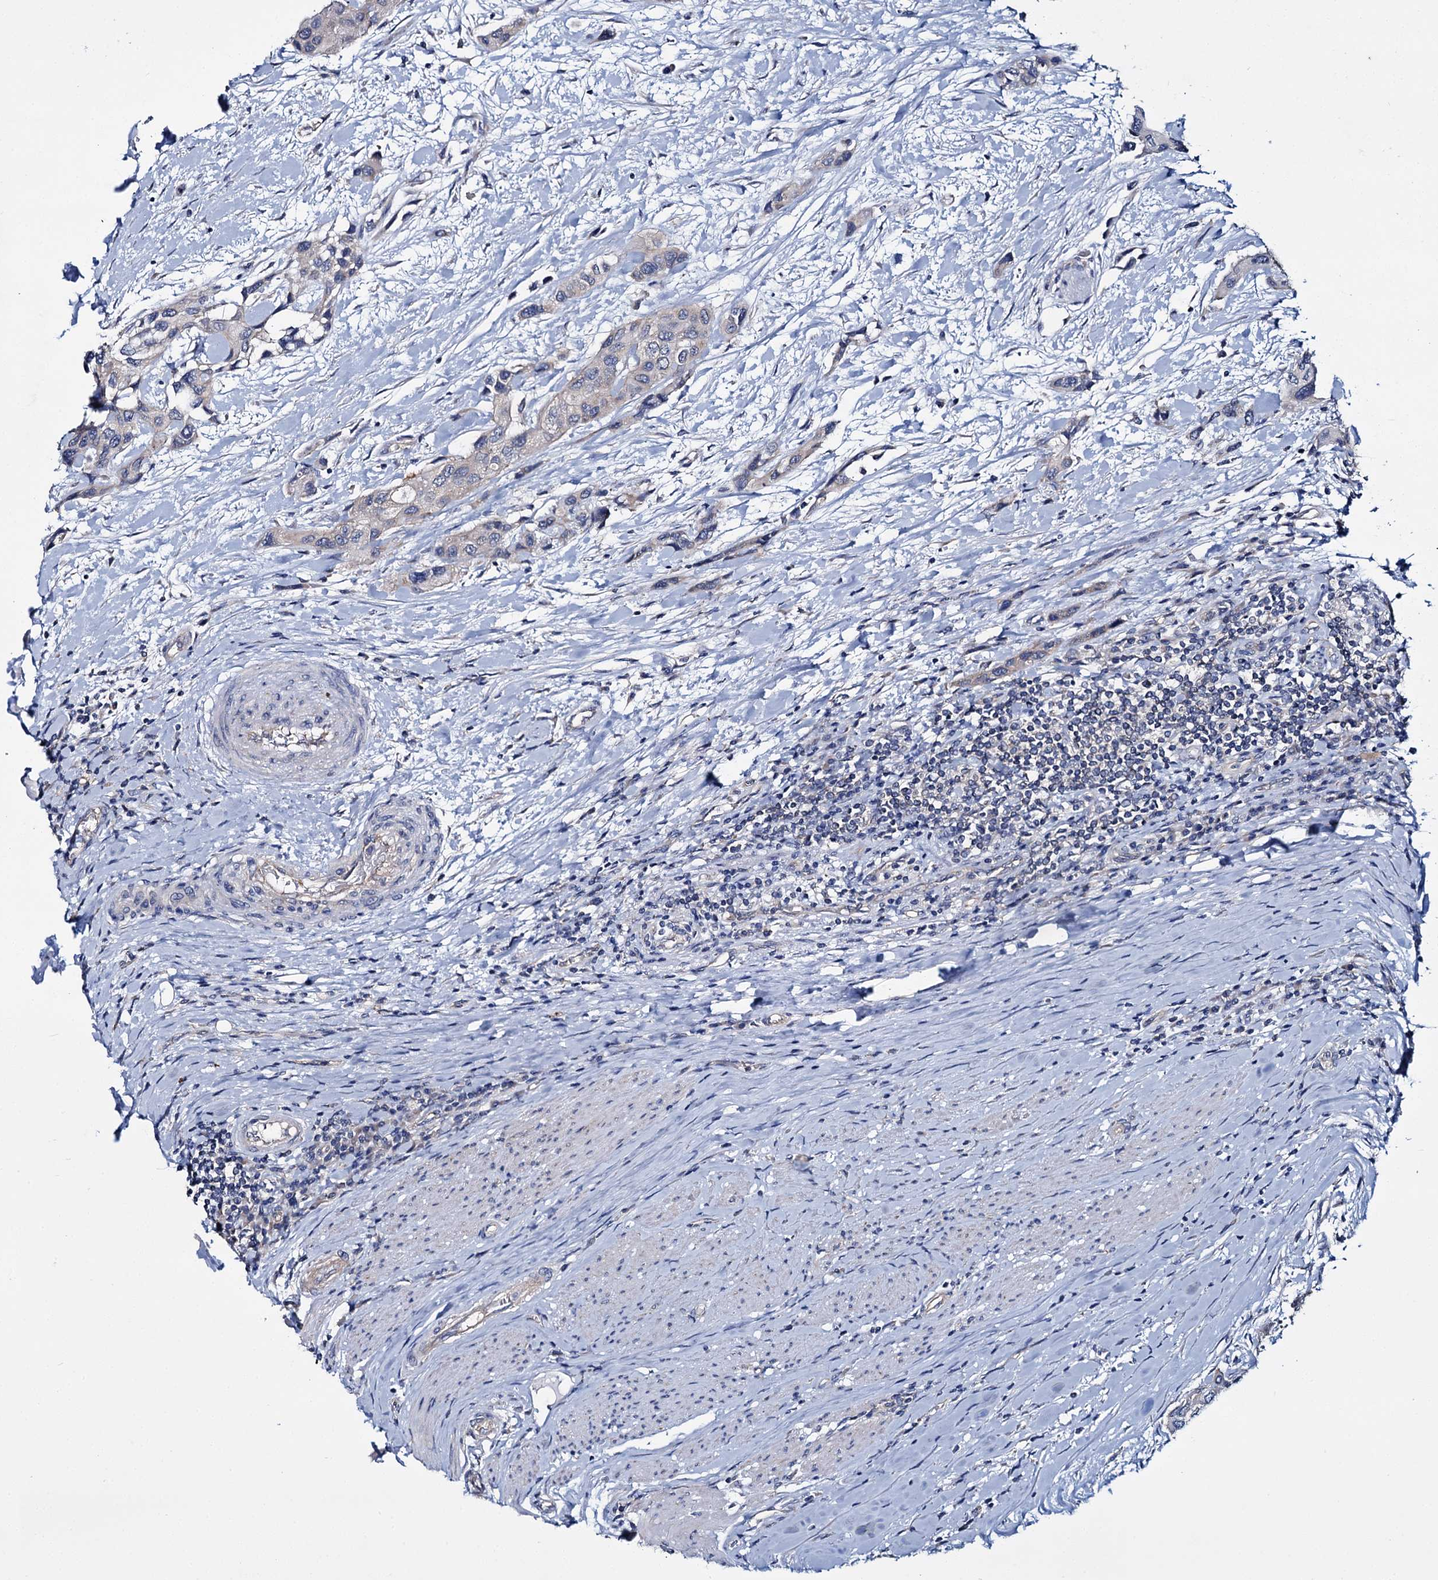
{"staining": {"intensity": "weak", "quantity": "<25%", "location": "cytoplasmic/membranous"}, "tissue": "urothelial cancer", "cell_type": "Tumor cells", "image_type": "cancer", "snomed": [{"axis": "morphology", "description": "Normal tissue, NOS"}, {"axis": "morphology", "description": "Urothelial carcinoma, High grade"}, {"axis": "topography", "description": "Vascular tissue"}, {"axis": "topography", "description": "Urinary bladder"}], "caption": "Urothelial cancer was stained to show a protein in brown. There is no significant staining in tumor cells. Brightfield microscopy of immunohistochemistry (IHC) stained with DAB (3,3'-diaminobenzidine) (brown) and hematoxylin (blue), captured at high magnification.", "gene": "CEP295", "patient": {"sex": "female", "age": 56}}